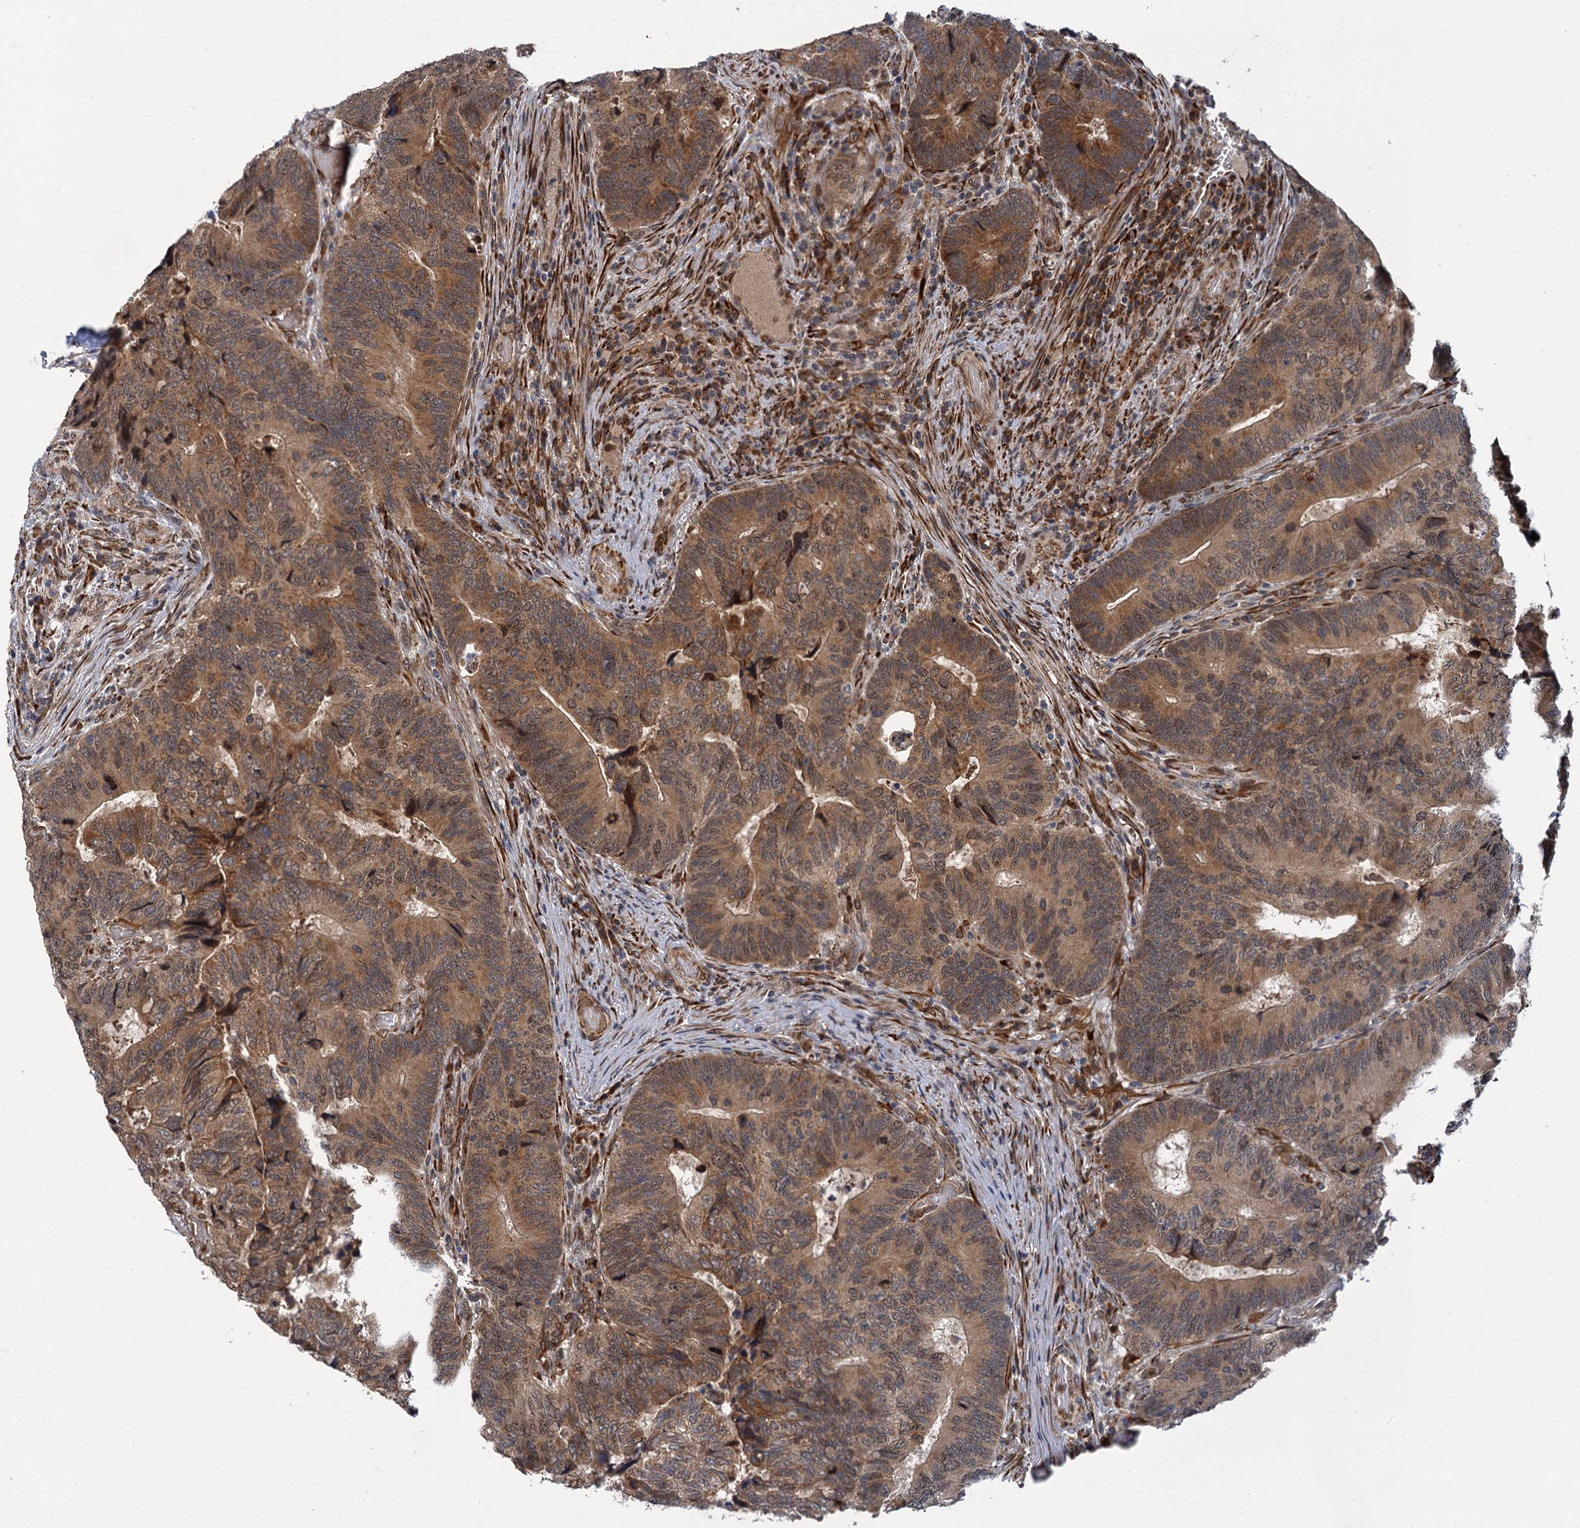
{"staining": {"intensity": "moderate", "quantity": ">75%", "location": "cytoplasmic/membranous"}, "tissue": "colorectal cancer", "cell_type": "Tumor cells", "image_type": "cancer", "snomed": [{"axis": "morphology", "description": "Adenocarcinoma, NOS"}, {"axis": "topography", "description": "Colon"}], "caption": "Approximately >75% of tumor cells in colorectal cancer reveal moderate cytoplasmic/membranous protein staining as visualized by brown immunohistochemical staining.", "gene": "APBA2", "patient": {"sex": "female", "age": 67}}